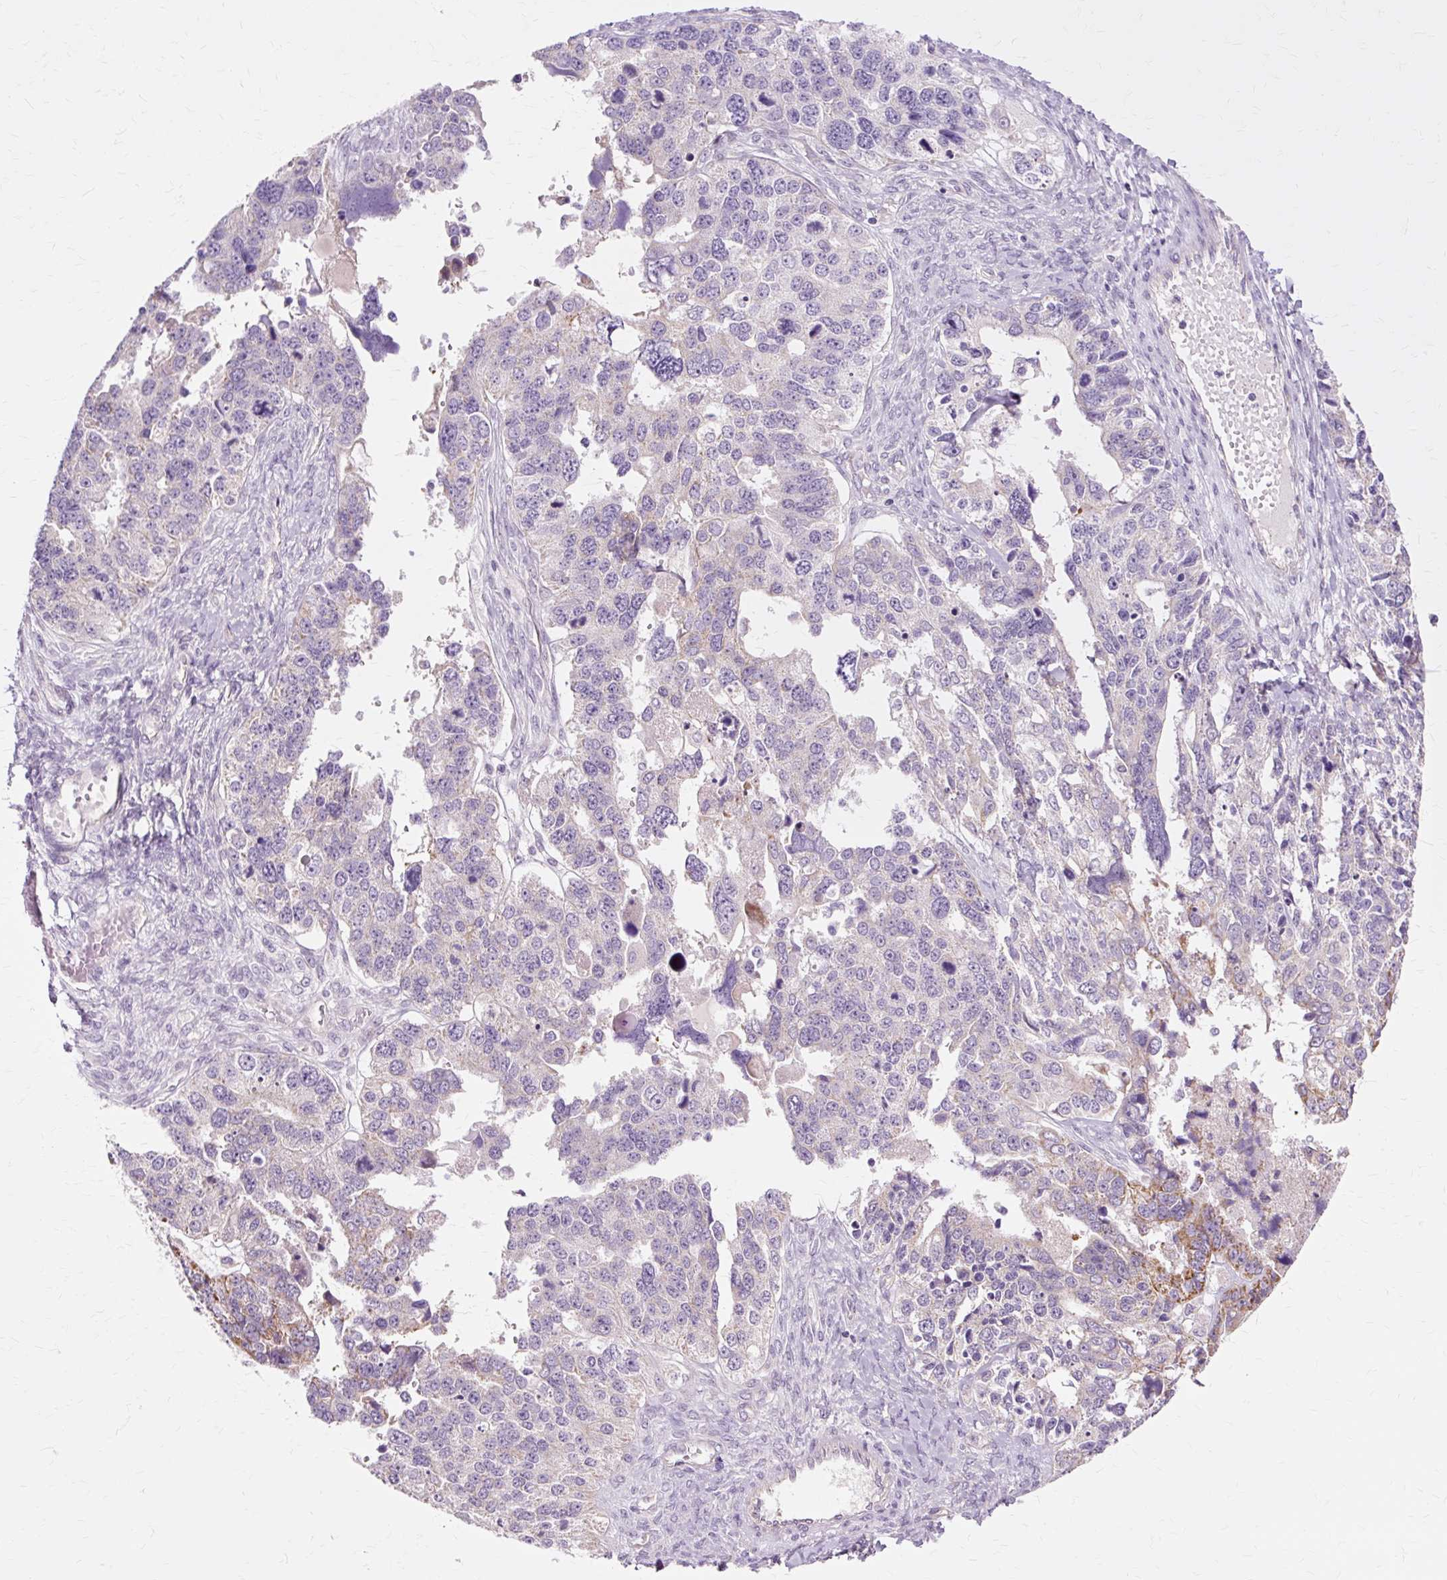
{"staining": {"intensity": "moderate", "quantity": "<25%", "location": "cytoplasmic/membranous"}, "tissue": "ovarian cancer", "cell_type": "Tumor cells", "image_type": "cancer", "snomed": [{"axis": "morphology", "description": "Cystadenocarcinoma, serous, NOS"}, {"axis": "topography", "description": "Ovary"}], "caption": "Serous cystadenocarcinoma (ovarian) stained for a protein exhibits moderate cytoplasmic/membranous positivity in tumor cells.", "gene": "PDZD2", "patient": {"sex": "female", "age": 76}}